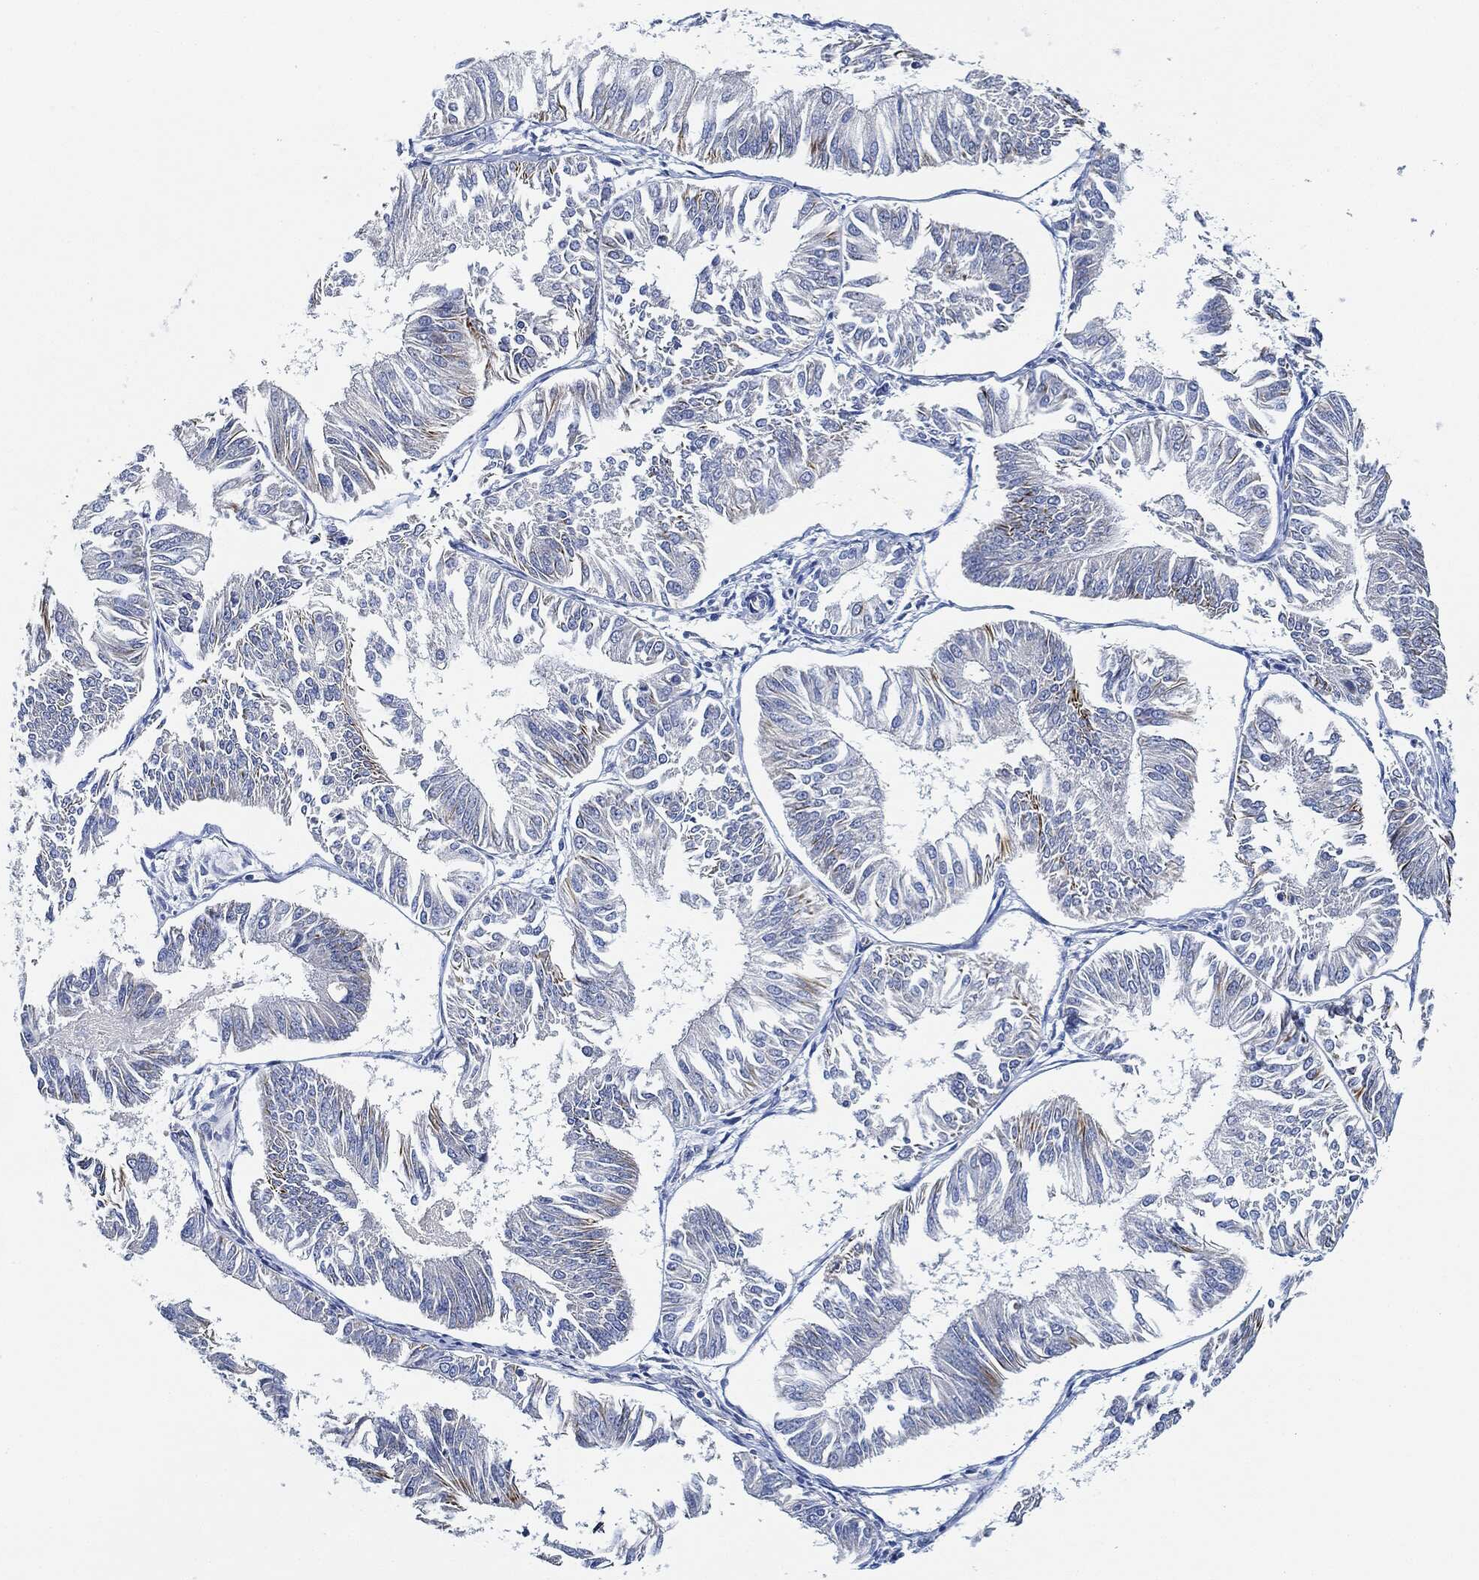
{"staining": {"intensity": "negative", "quantity": "none", "location": "none"}, "tissue": "endometrial cancer", "cell_type": "Tumor cells", "image_type": "cancer", "snomed": [{"axis": "morphology", "description": "Adenocarcinoma, NOS"}, {"axis": "topography", "description": "Endometrium"}], "caption": "An image of endometrial adenocarcinoma stained for a protein exhibits no brown staining in tumor cells.", "gene": "THSD1", "patient": {"sex": "female", "age": 58}}